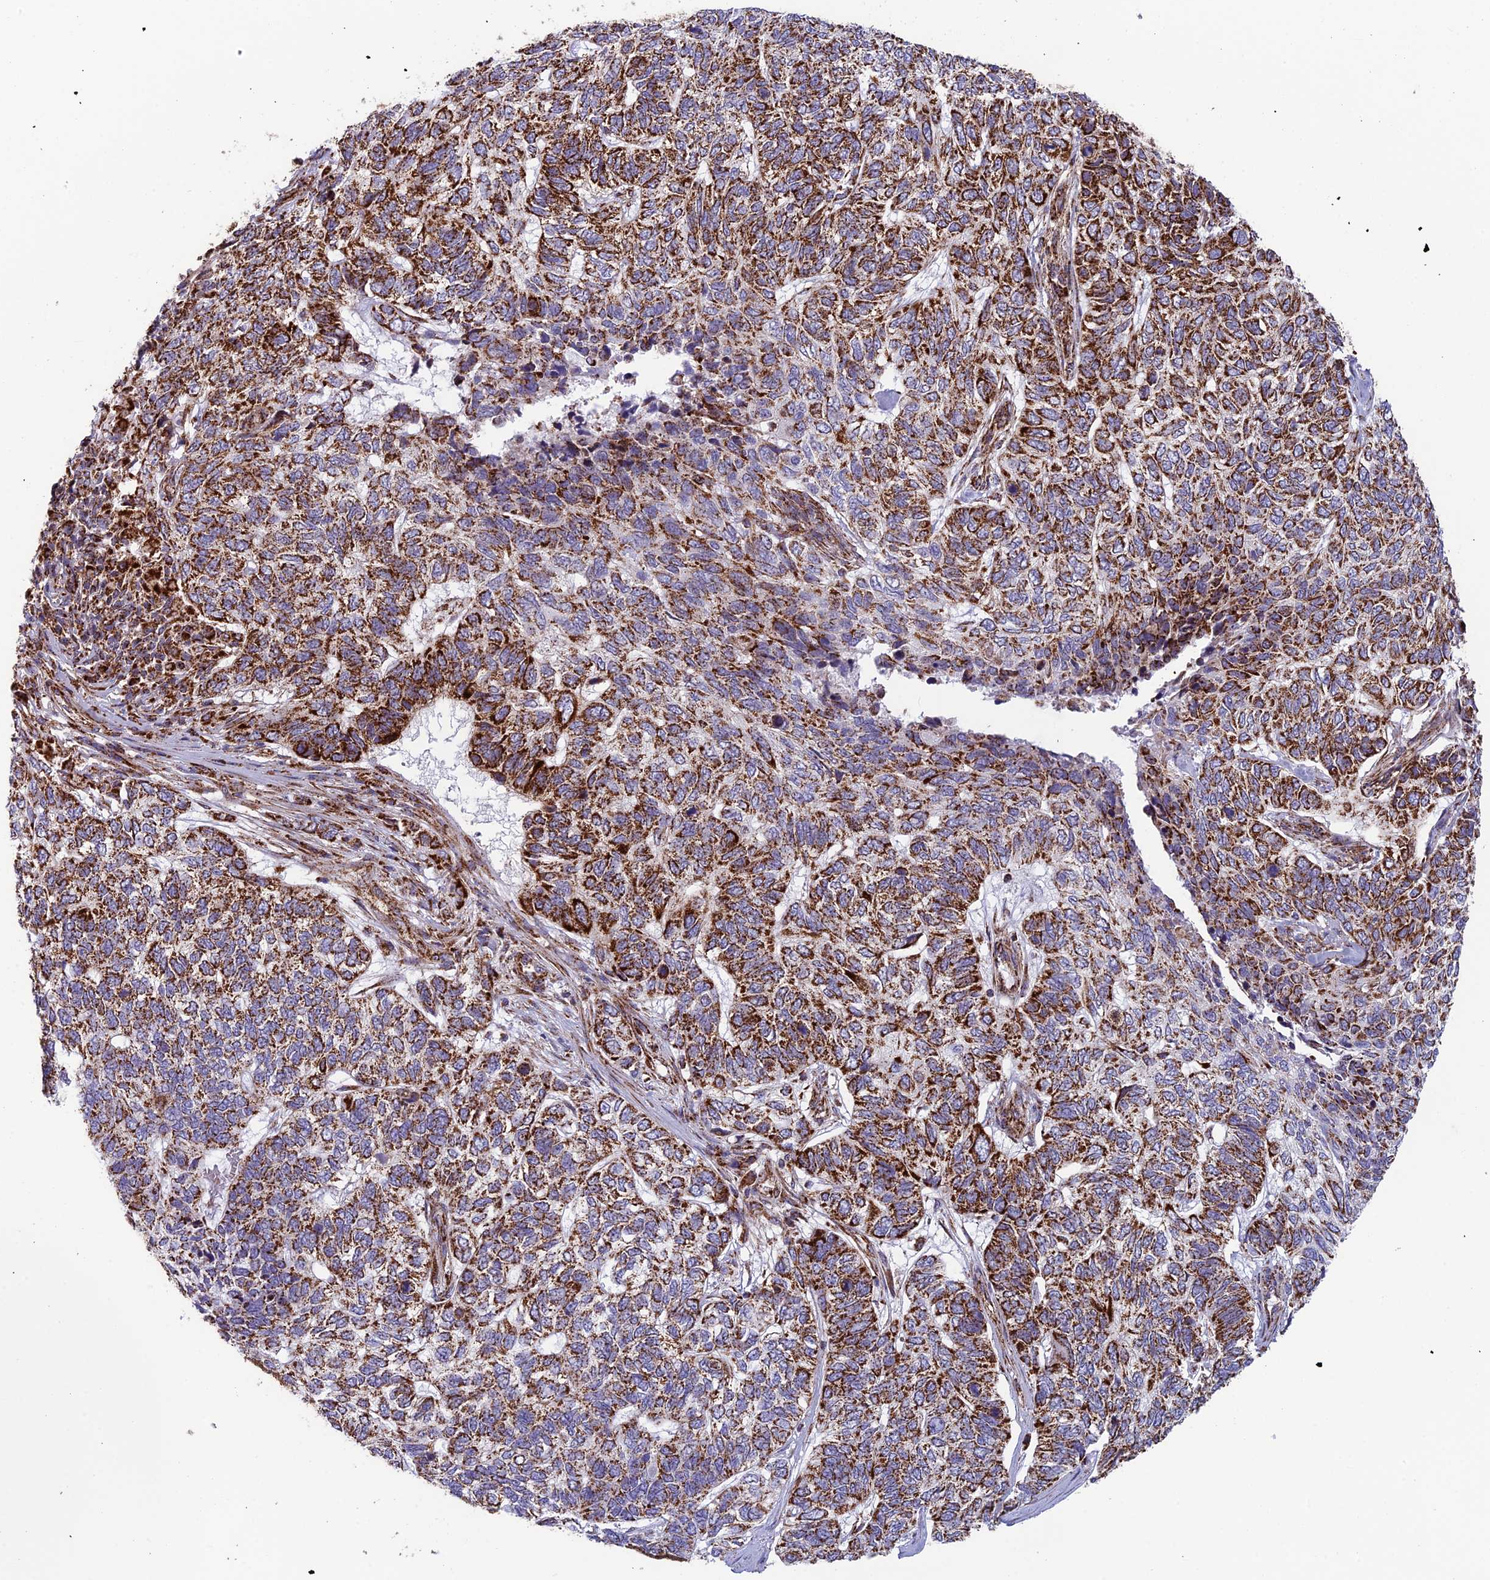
{"staining": {"intensity": "moderate", "quantity": ">75%", "location": "cytoplasmic/membranous"}, "tissue": "skin cancer", "cell_type": "Tumor cells", "image_type": "cancer", "snomed": [{"axis": "morphology", "description": "Basal cell carcinoma"}, {"axis": "topography", "description": "Skin"}], "caption": "A brown stain highlights moderate cytoplasmic/membranous positivity of a protein in skin cancer tumor cells.", "gene": "MRPS18B", "patient": {"sex": "female", "age": 65}}